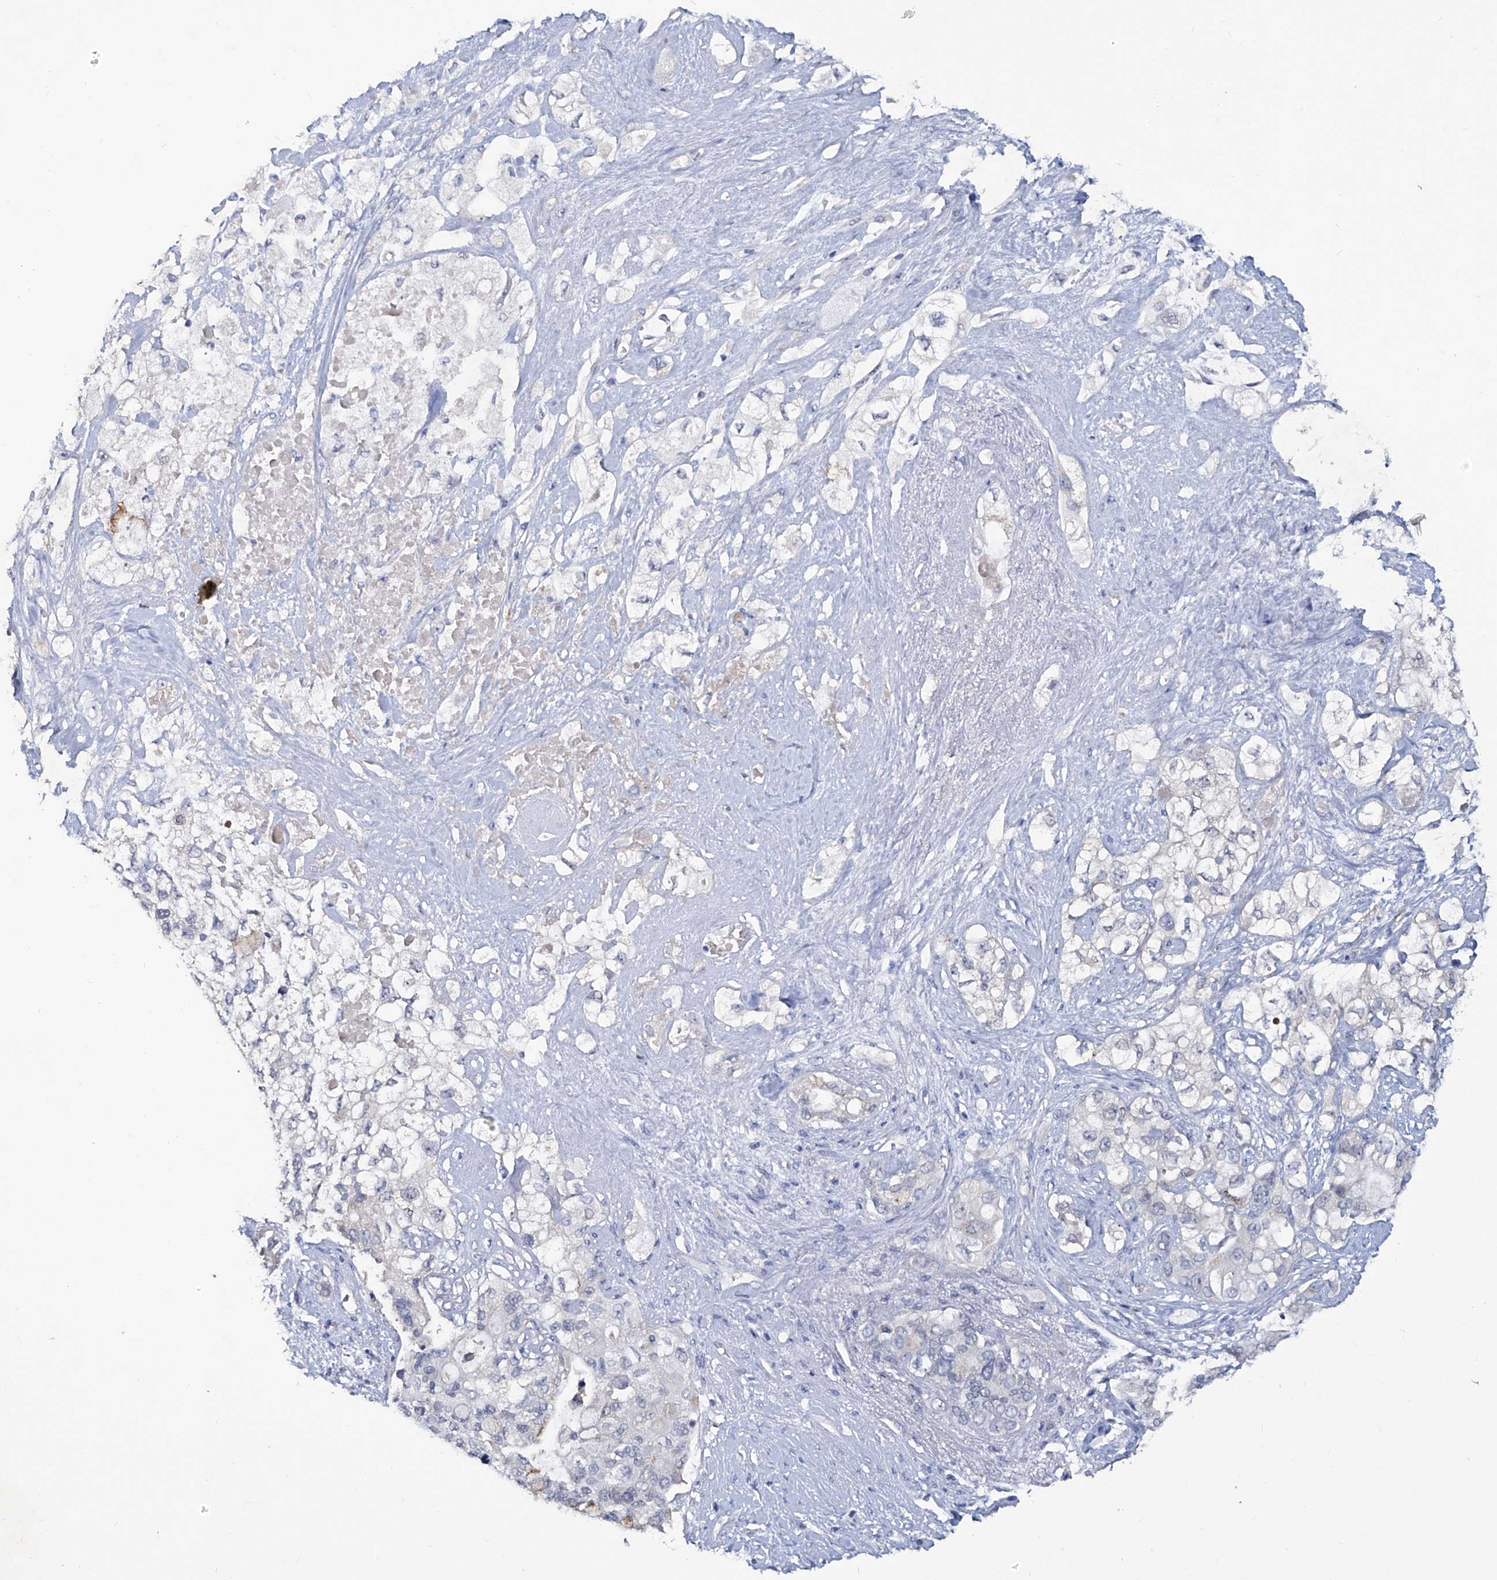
{"staining": {"intensity": "negative", "quantity": "none", "location": "none"}, "tissue": "pancreatic cancer", "cell_type": "Tumor cells", "image_type": "cancer", "snomed": [{"axis": "morphology", "description": "Adenocarcinoma, NOS"}, {"axis": "topography", "description": "Pancreas"}], "caption": "A micrograph of adenocarcinoma (pancreatic) stained for a protein shows no brown staining in tumor cells.", "gene": "KLHL17", "patient": {"sex": "female", "age": 56}}